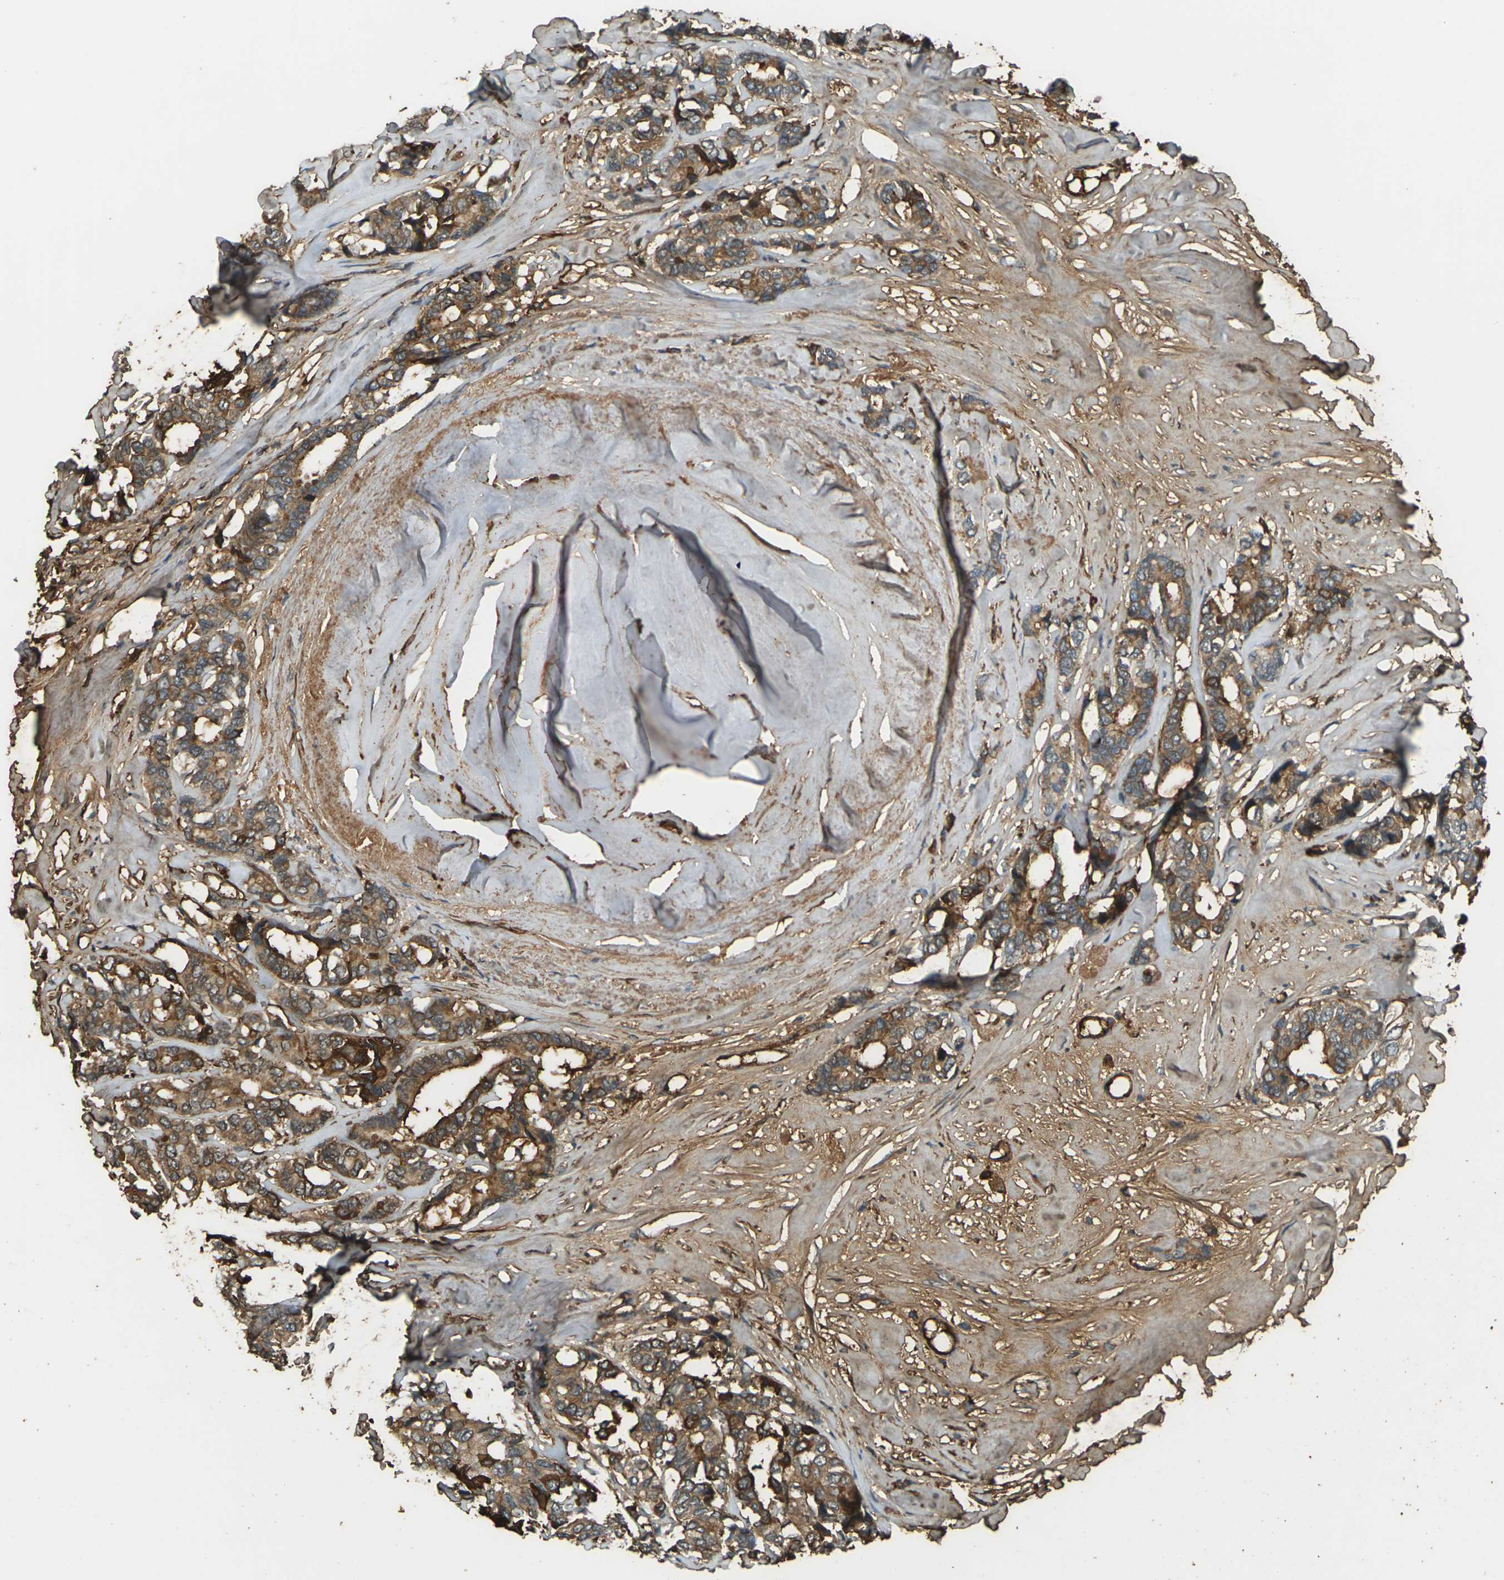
{"staining": {"intensity": "moderate", "quantity": ">75%", "location": "cytoplasmic/membranous"}, "tissue": "breast cancer", "cell_type": "Tumor cells", "image_type": "cancer", "snomed": [{"axis": "morphology", "description": "Duct carcinoma"}, {"axis": "topography", "description": "Breast"}], "caption": "Breast infiltrating ductal carcinoma stained for a protein displays moderate cytoplasmic/membranous positivity in tumor cells.", "gene": "CYP1B1", "patient": {"sex": "female", "age": 87}}